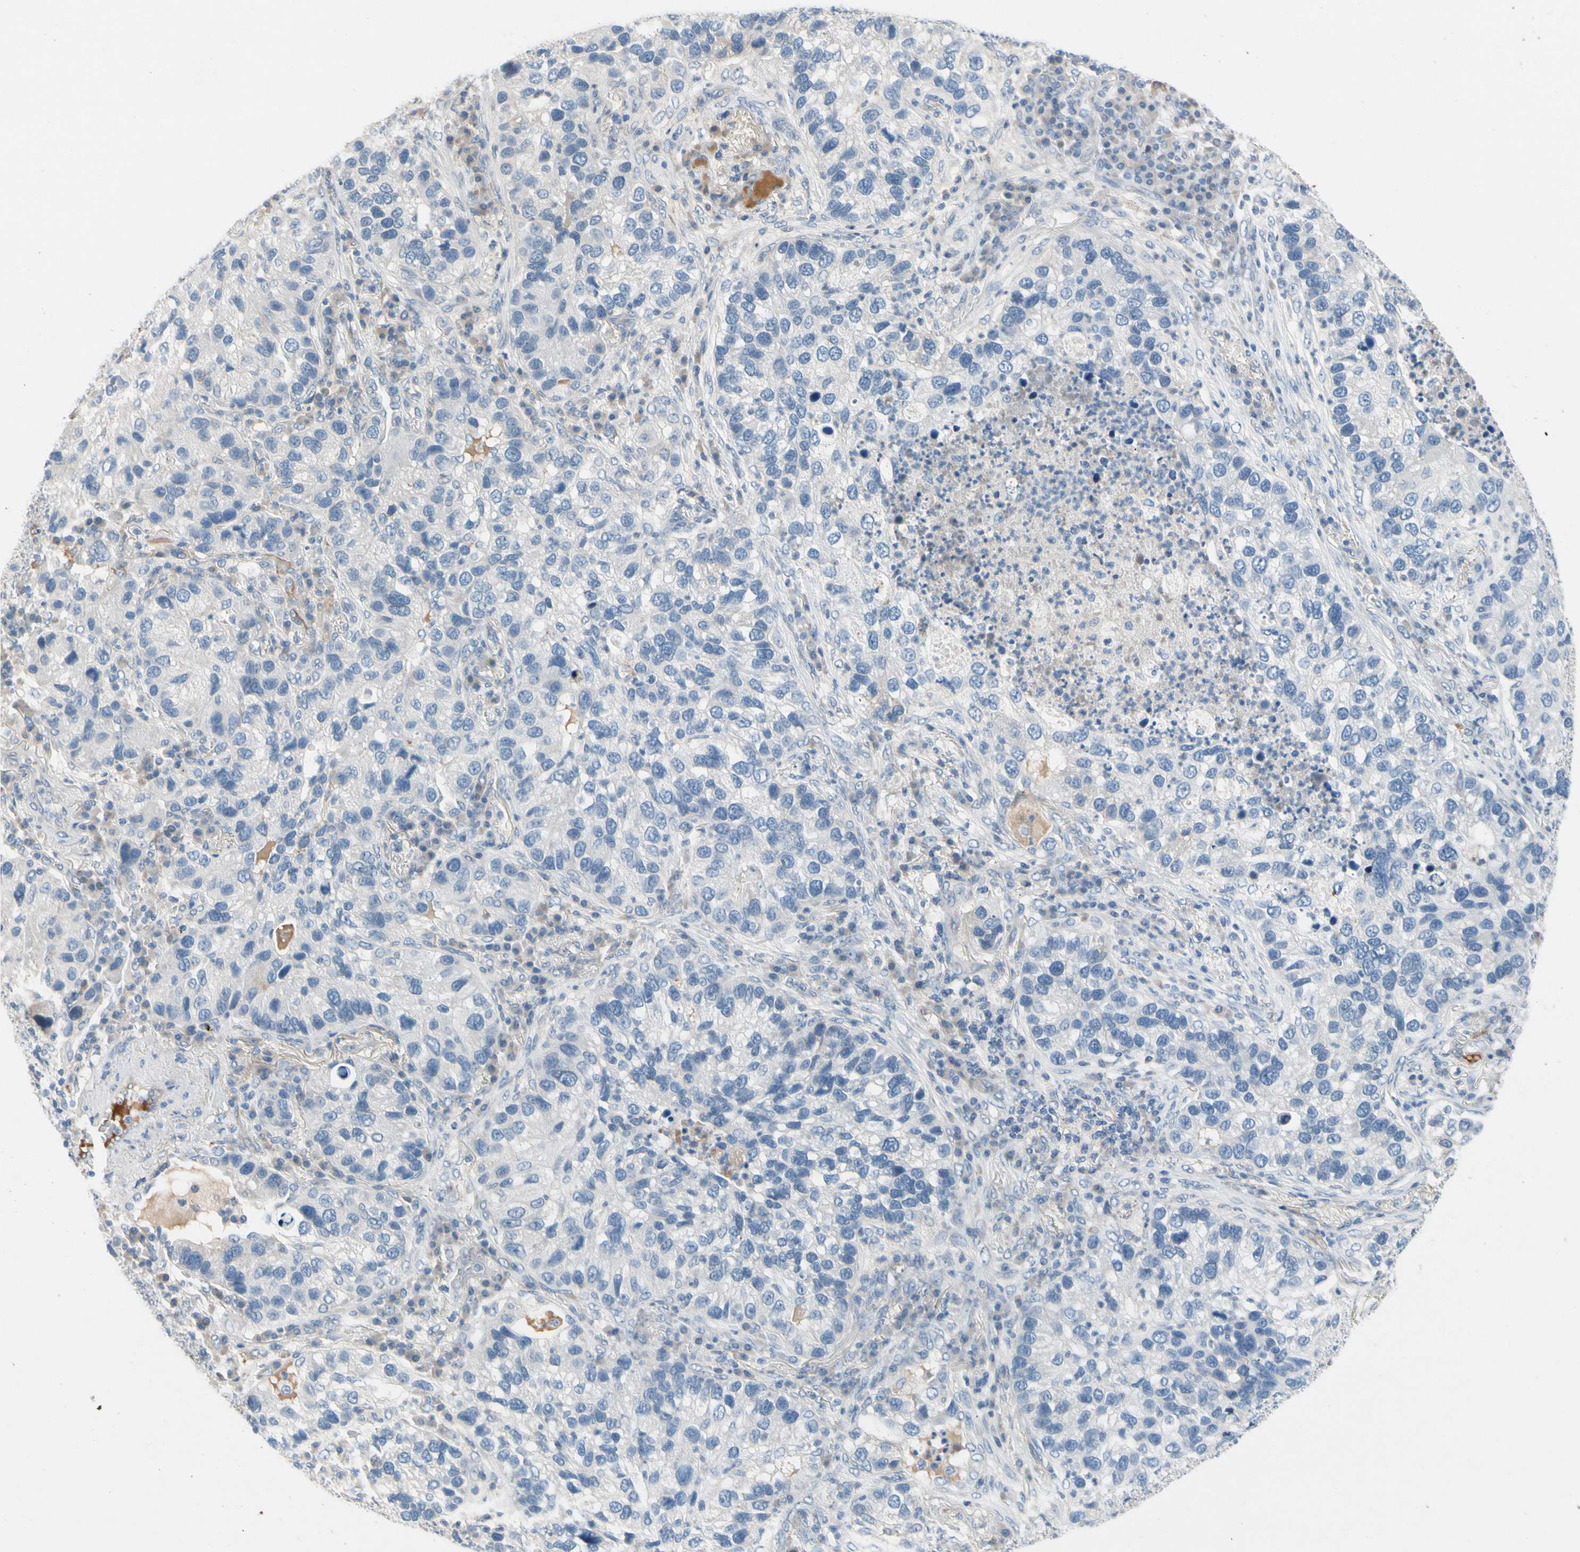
{"staining": {"intensity": "negative", "quantity": "none", "location": "none"}, "tissue": "lung cancer", "cell_type": "Tumor cells", "image_type": "cancer", "snomed": [{"axis": "morphology", "description": "Normal tissue, NOS"}, {"axis": "morphology", "description": "Adenocarcinoma, NOS"}, {"axis": "topography", "description": "Bronchus"}, {"axis": "topography", "description": "Lung"}], "caption": "A photomicrograph of lung adenocarcinoma stained for a protein reveals no brown staining in tumor cells.", "gene": "CNDP1", "patient": {"sex": "male", "age": 54}}